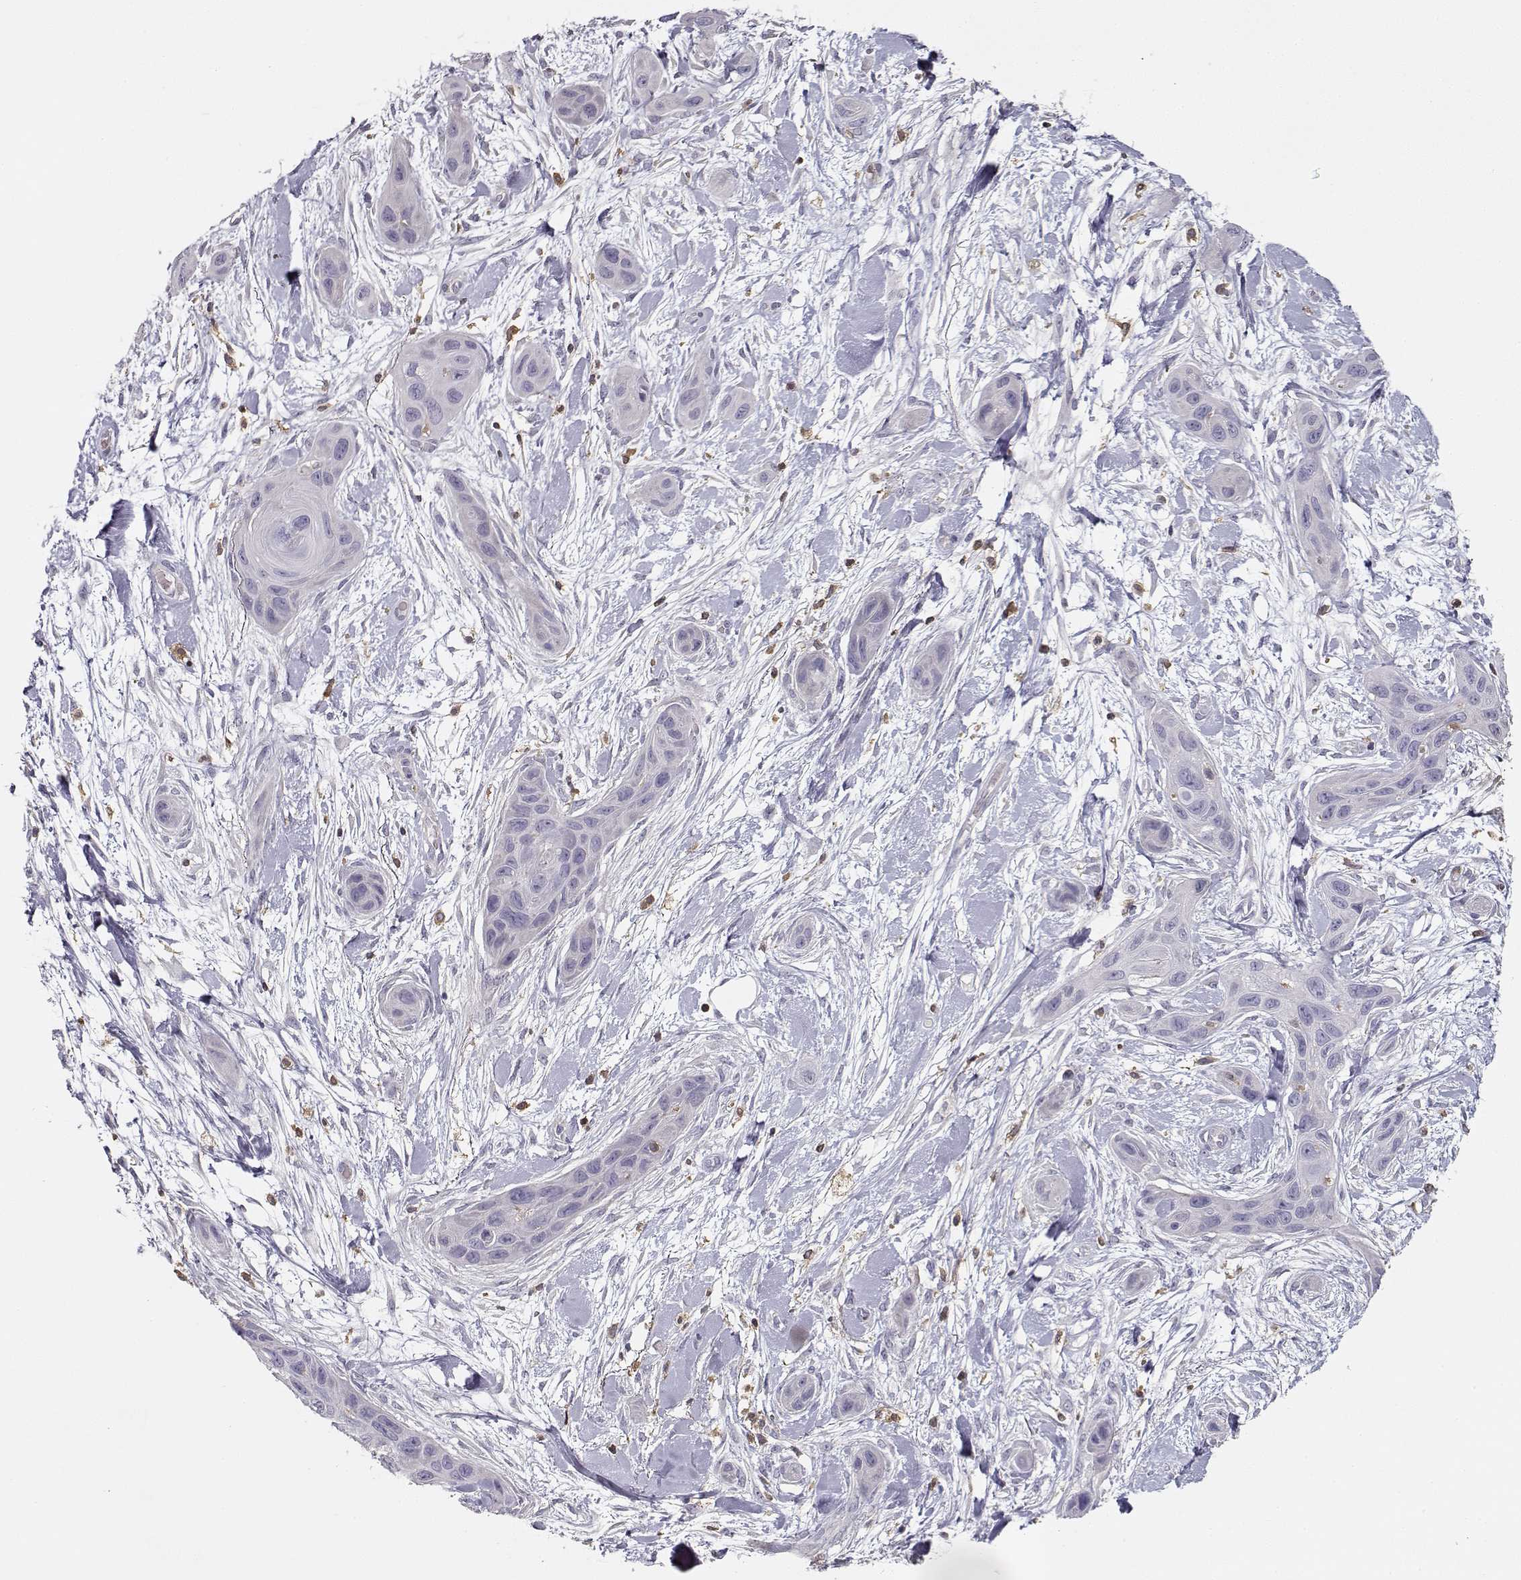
{"staining": {"intensity": "negative", "quantity": "none", "location": "none"}, "tissue": "skin cancer", "cell_type": "Tumor cells", "image_type": "cancer", "snomed": [{"axis": "morphology", "description": "Squamous cell carcinoma, NOS"}, {"axis": "topography", "description": "Skin"}], "caption": "There is no significant staining in tumor cells of skin squamous cell carcinoma. Nuclei are stained in blue.", "gene": "VAV1", "patient": {"sex": "male", "age": 79}}